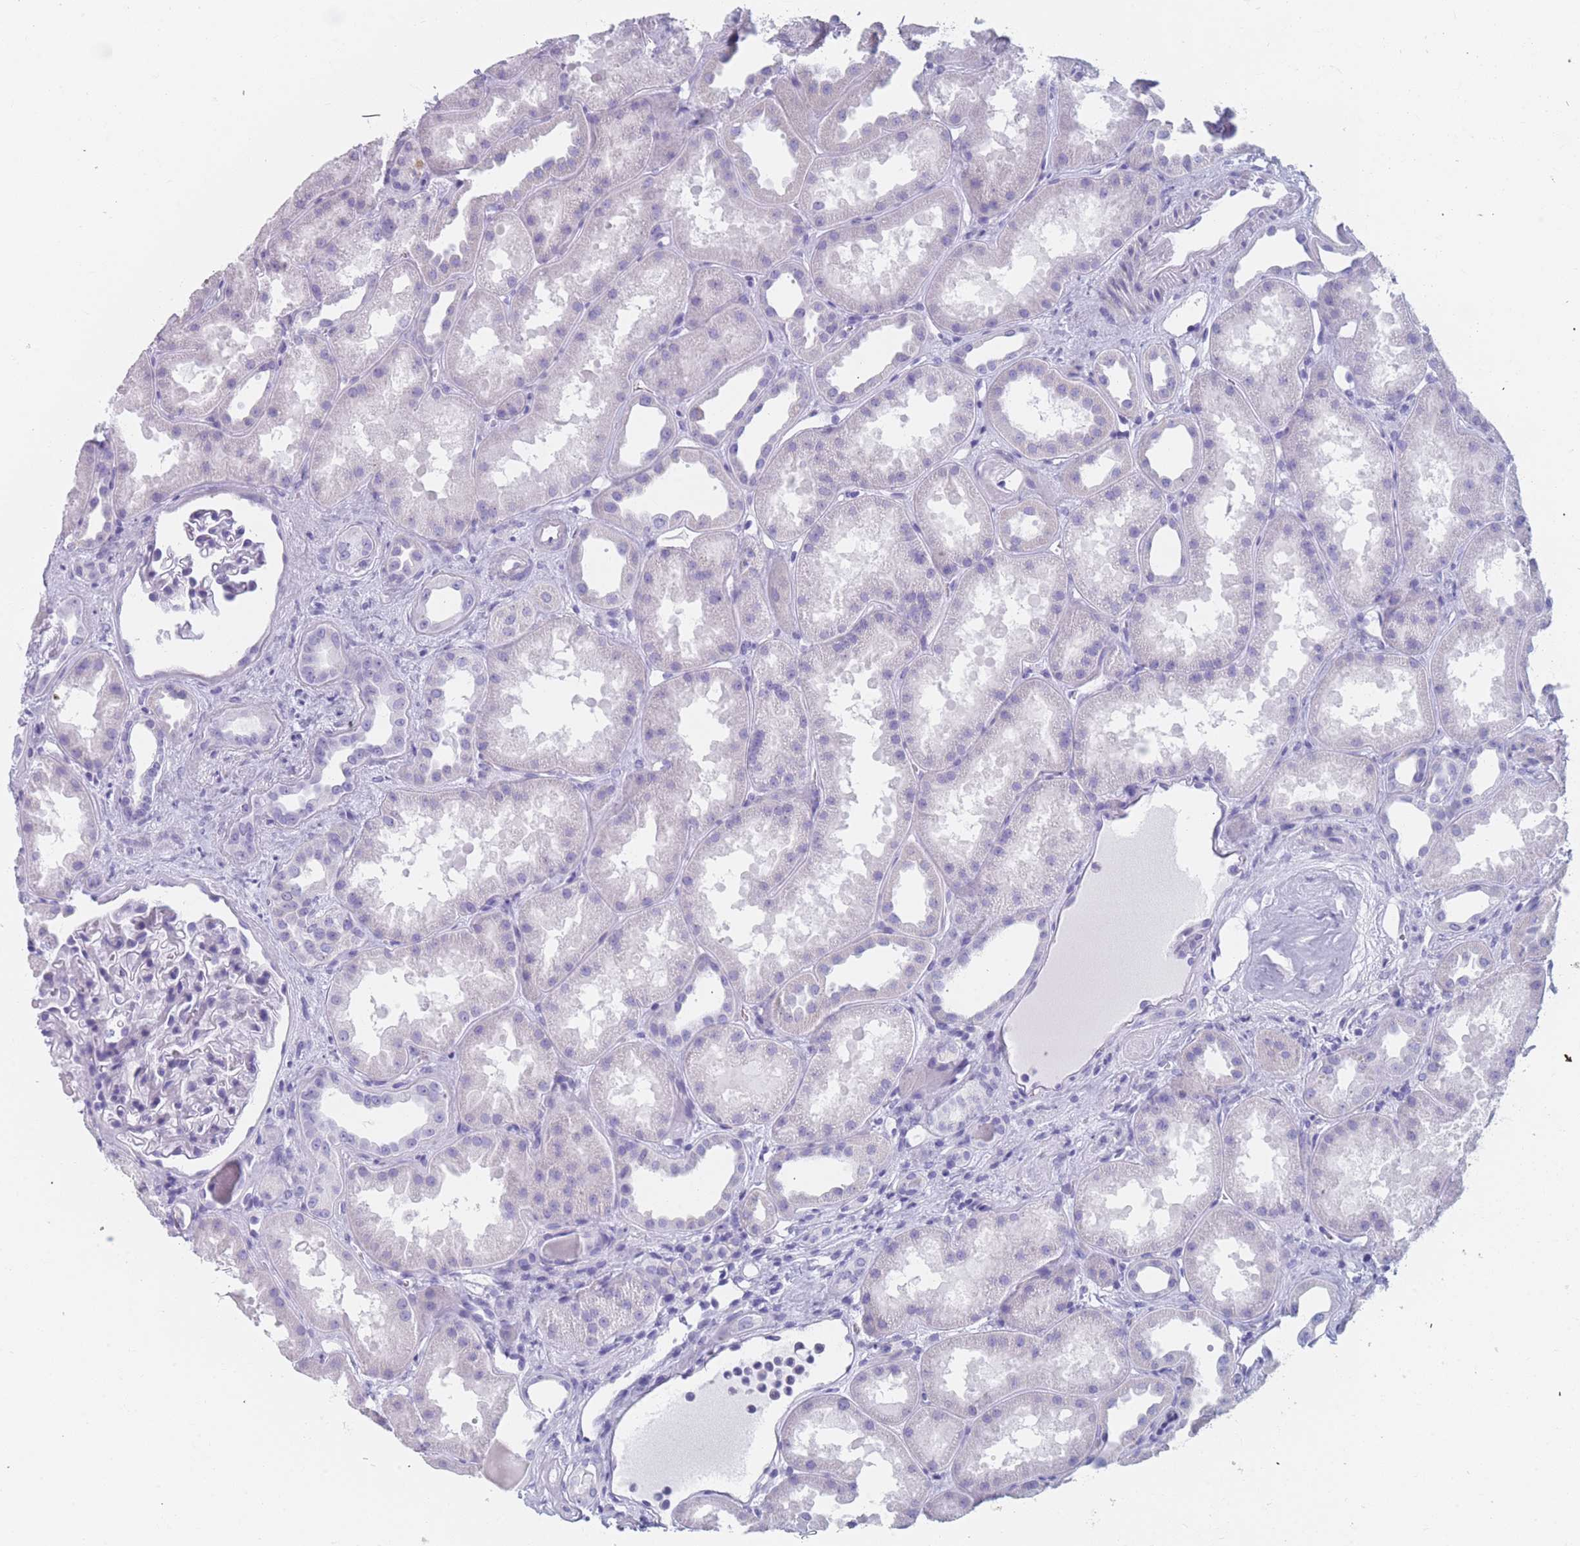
{"staining": {"intensity": "negative", "quantity": "none", "location": "none"}, "tissue": "kidney", "cell_type": "Cells in glomeruli", "image_type": "normal", "snomed": [{"axis": "morphology", "description": "Normal tissue, NOS"}, {"axis": "topography", "description": "Kidney"}], "caption": "IHC histopathology image of unremarkable human kidney stained for a protein (brown), which reveals no expression in cells in glomeruli.", "gene": "OR5D16", "patient": {"sex": "male", "age": 61}}